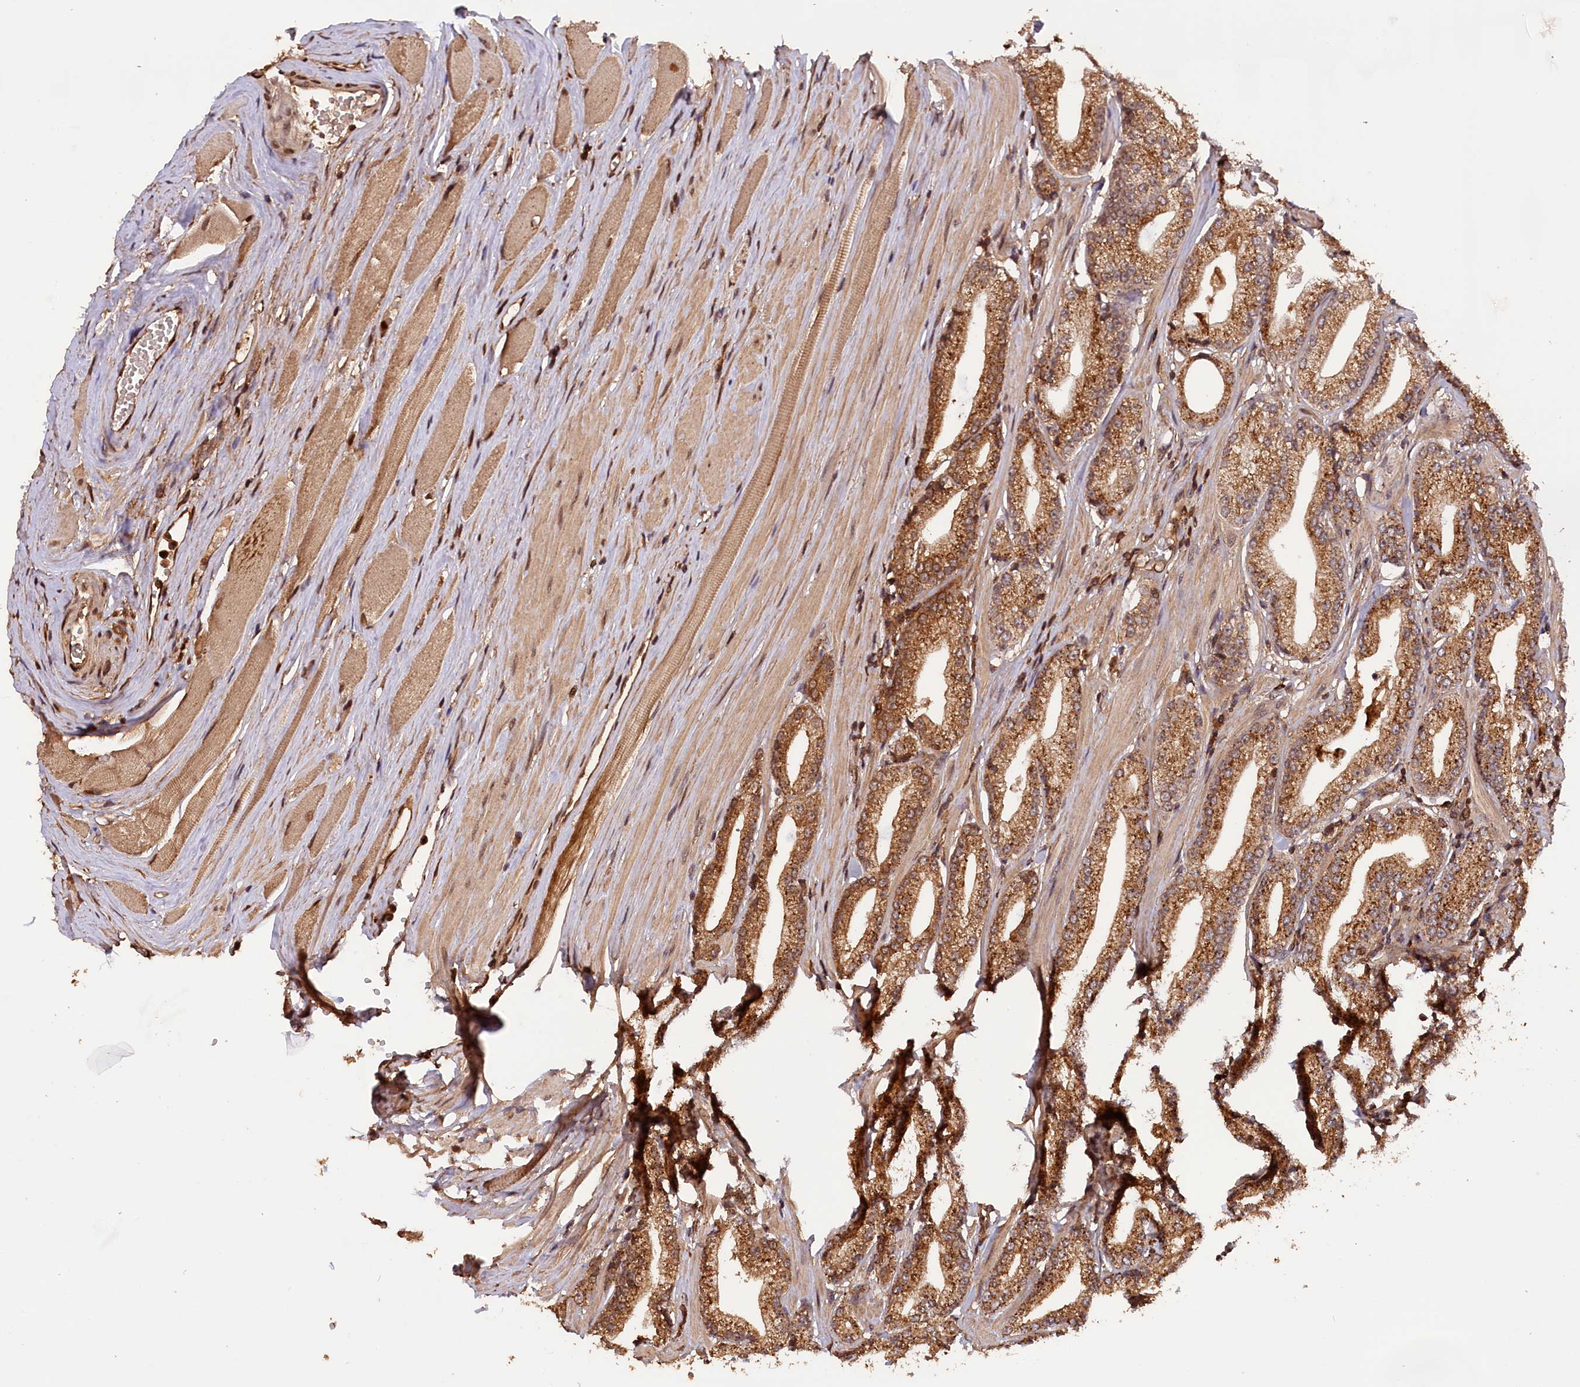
{"staining": {"intensity": "moderate", "quantity": ">75%", "location": "cytoplasmic/membranous"}, "tissue": "prostate cancer", "cell_type": "Tumor cells", "image_type": "cancer", "snomed": [{"axis": "morphology", "description": "Adenocarcinoma, High grade"}, {"axis": "topography", "description": "Prostate"}], "caption": "Human prostate cancer stained with a brown dye displays moderate cytoplasmic/membranous positive expression in approximately >75% of tumor cells.", "gene": "IST1", "patient": {"sex": "male", "age": 67}}